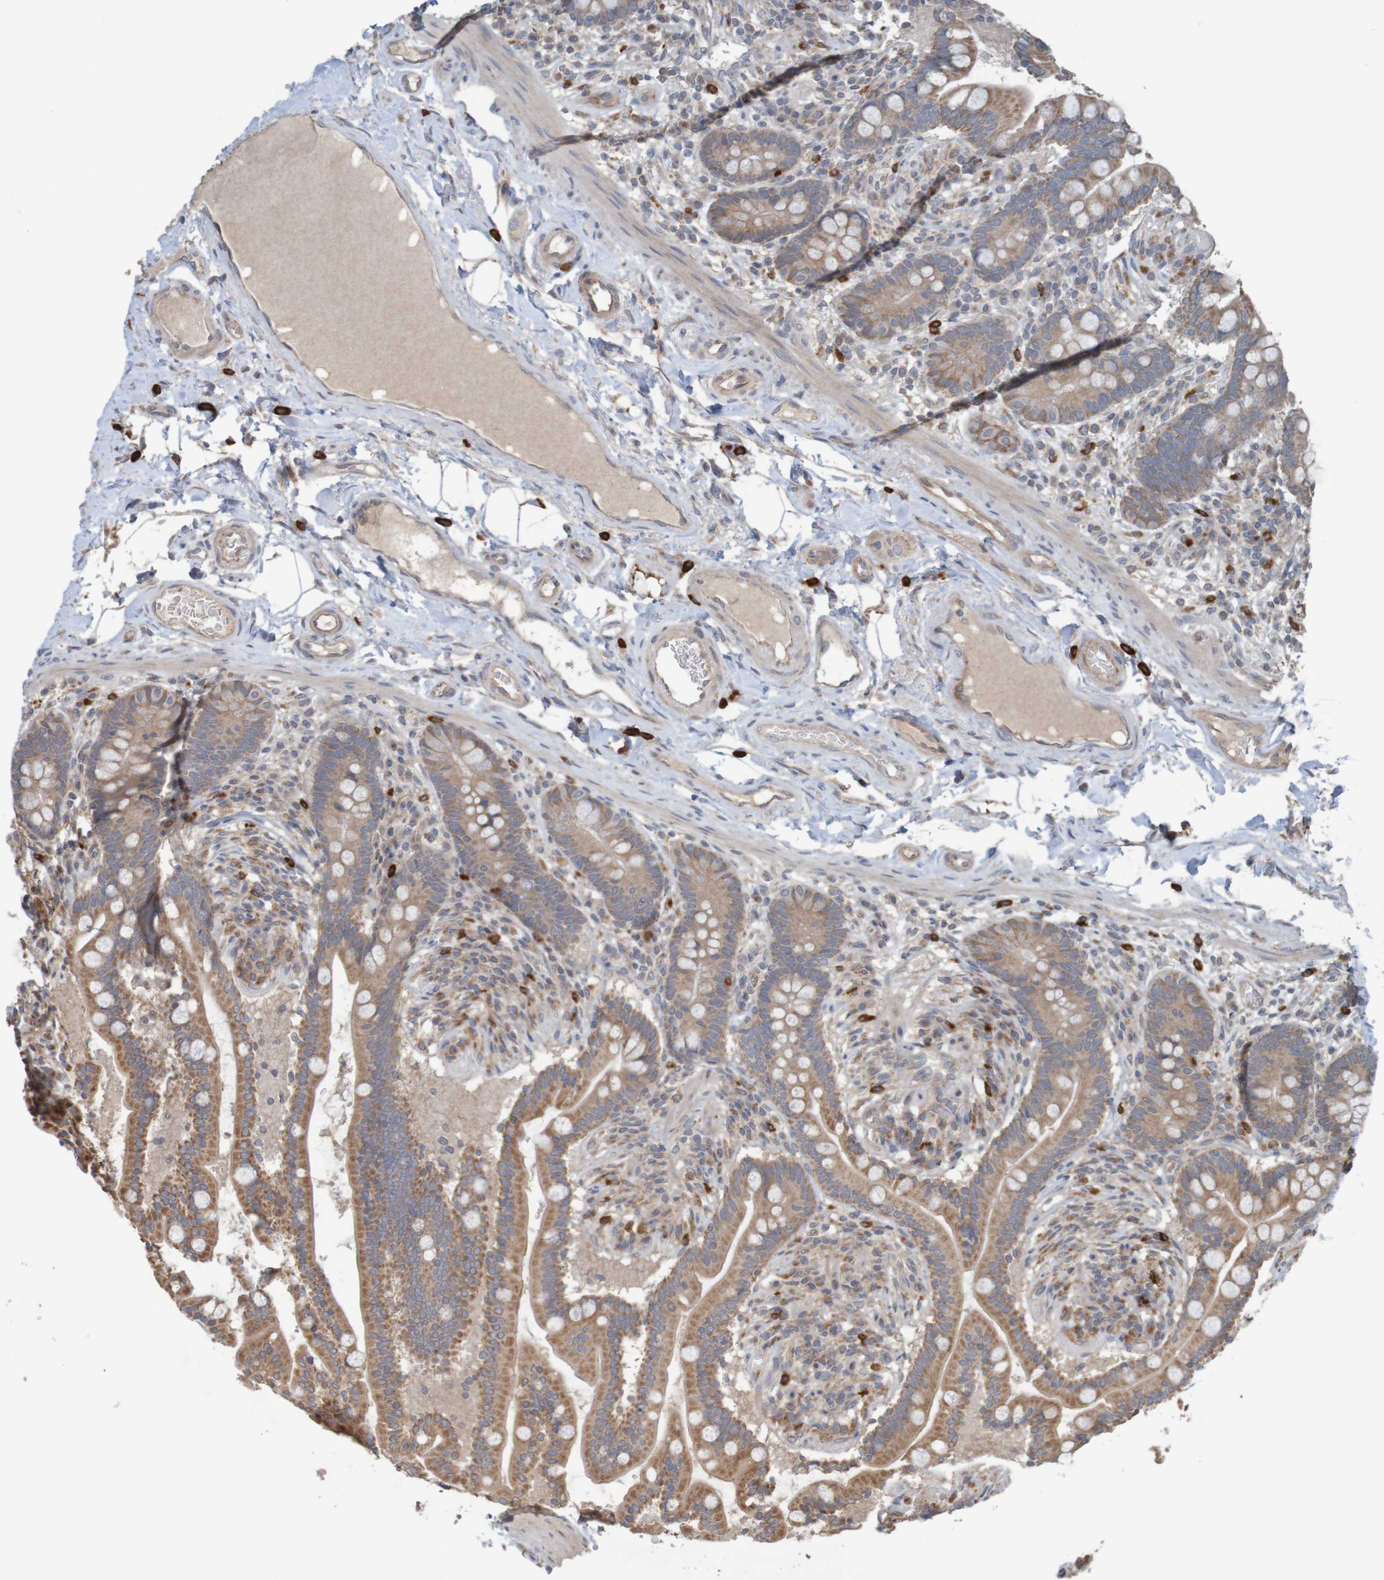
{"staining": {"intensity": "weak", "quantity": ">75%", "location": "cytoplasmic/membranous"}, "tissue": "colon", "cell_type": "Endothelial cells", "image_type": "normal", "snomed": [{"axis": "morphology", "description": "Normal tissue, NOS"}, {"axis": "topography", "description": "Colon"}], "caption": "Brown immunohistochemical staining in benign human colon demonstrates weak cytoplasmic/membranous expression in approximately >75% of endothelial cells.", "gene": "B3GAT2", "patient": {"sex": "male", "age": 73}}